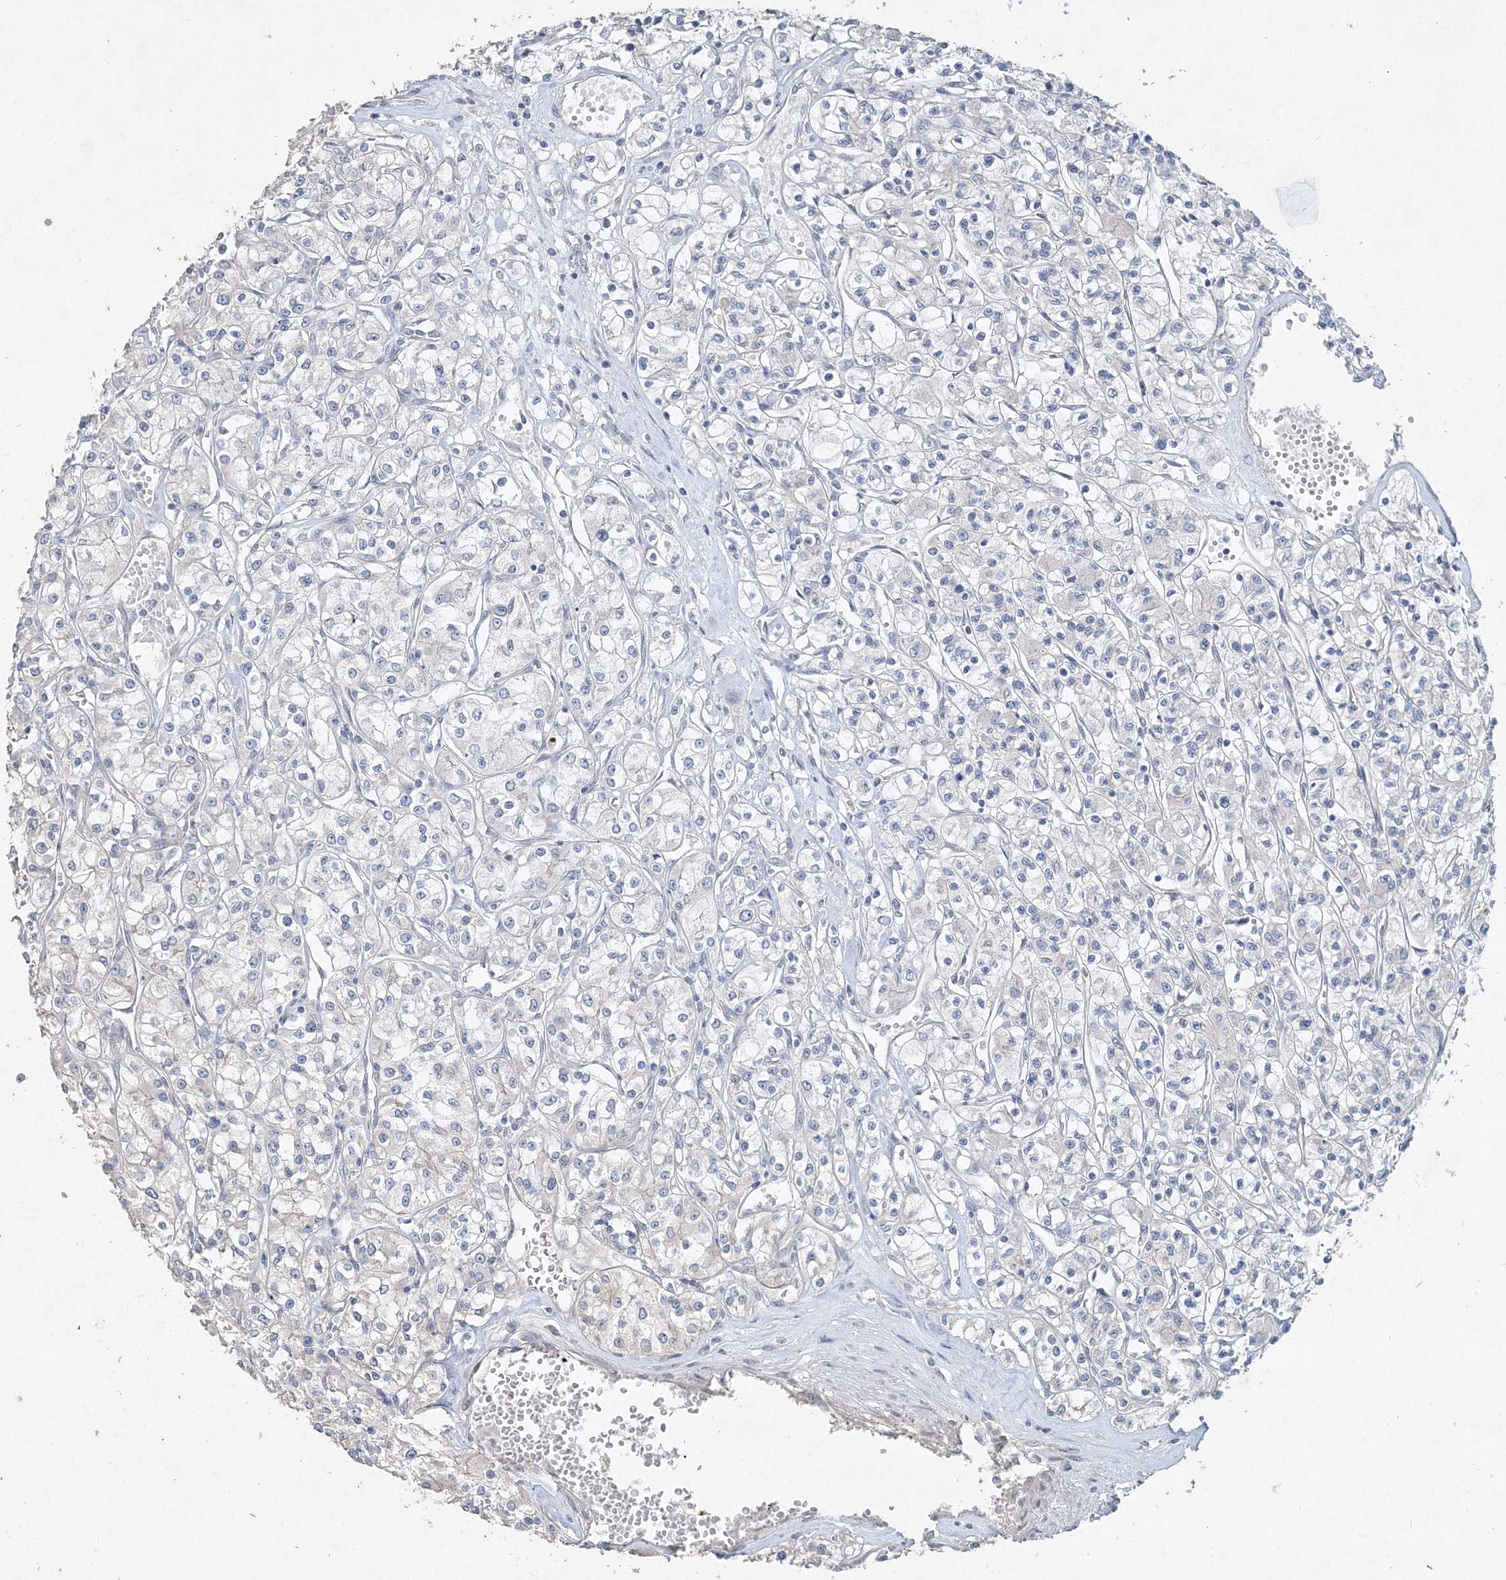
{"staining": {"intensity": "negative", "quantity": "none", "location": "none"}, "tissue": "renal cancer", "cell_type": "Tumor cells", "image_type": "cancer", "snomed": [{"axis": "morphology", "description": "Adenocarcinoma, NOS"}, {"axis": "topography", "description": "Kidney"}], "caption": "Tumor cells show no significant protein expression in renal cancer (adenocarcinoma).", "gene": "DNAH5", "patient": {"sex": "female", "age": 59}}